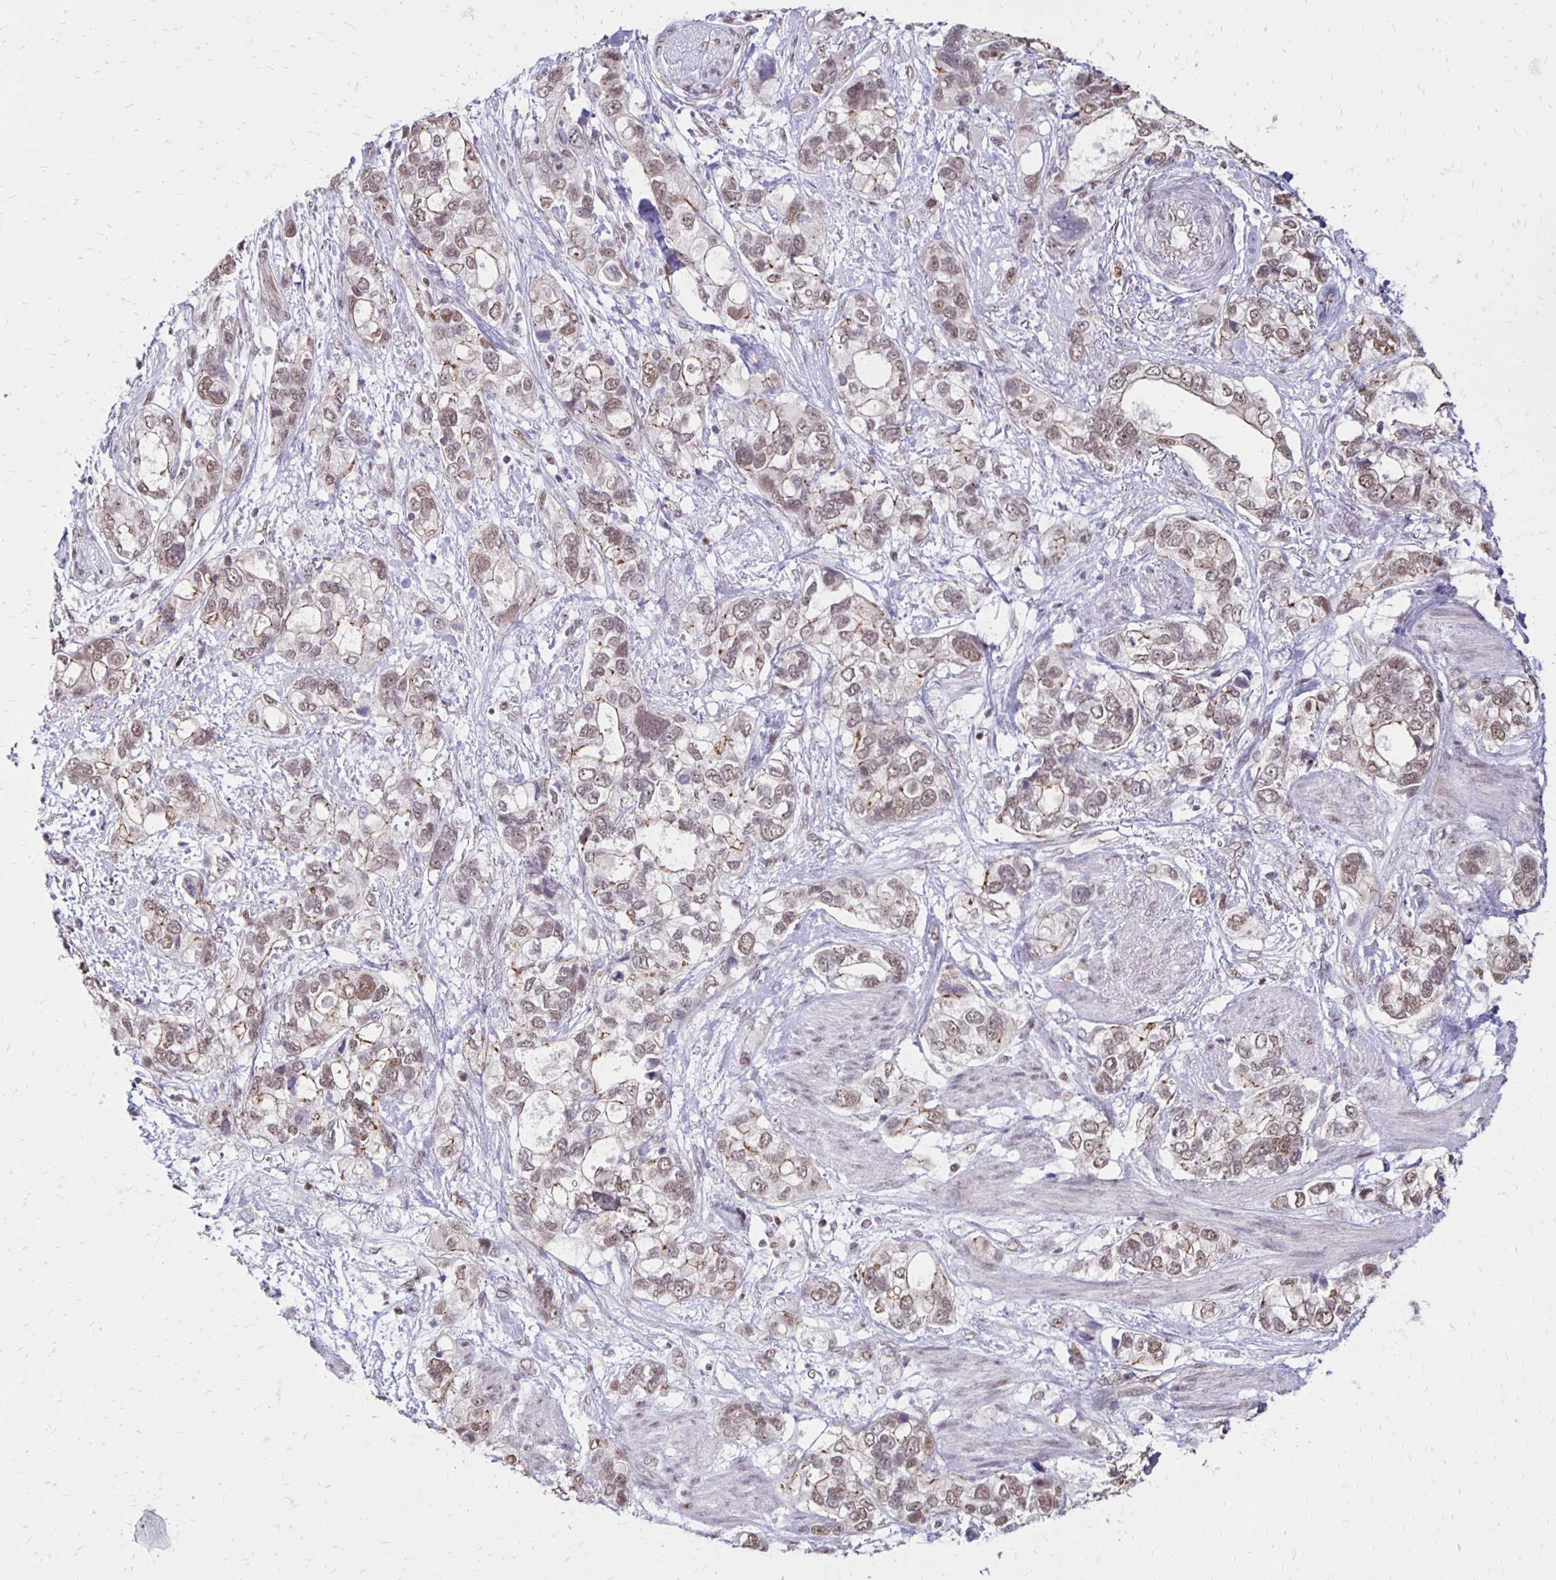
{"staining": {"intensity": "weak", "quantity": "25%-75%", "location": "cytoplasmic/membranous,nuclear"}, "tissue": "stomach cancer", "cell_type": "Tumor cells", "image_type": "cancer", "snomed": [{"axis": "morphology", "description": "Adenocarcinoma, NOS"}, {"axis": "topography", "description": "Stomach, upper"}], "caption": "Stomach adenocarcinoma stained with a protein marker shows weak staining in tumor cells.", "gene": "DDB2", "patient": {"sex": "female", "age": 81}}